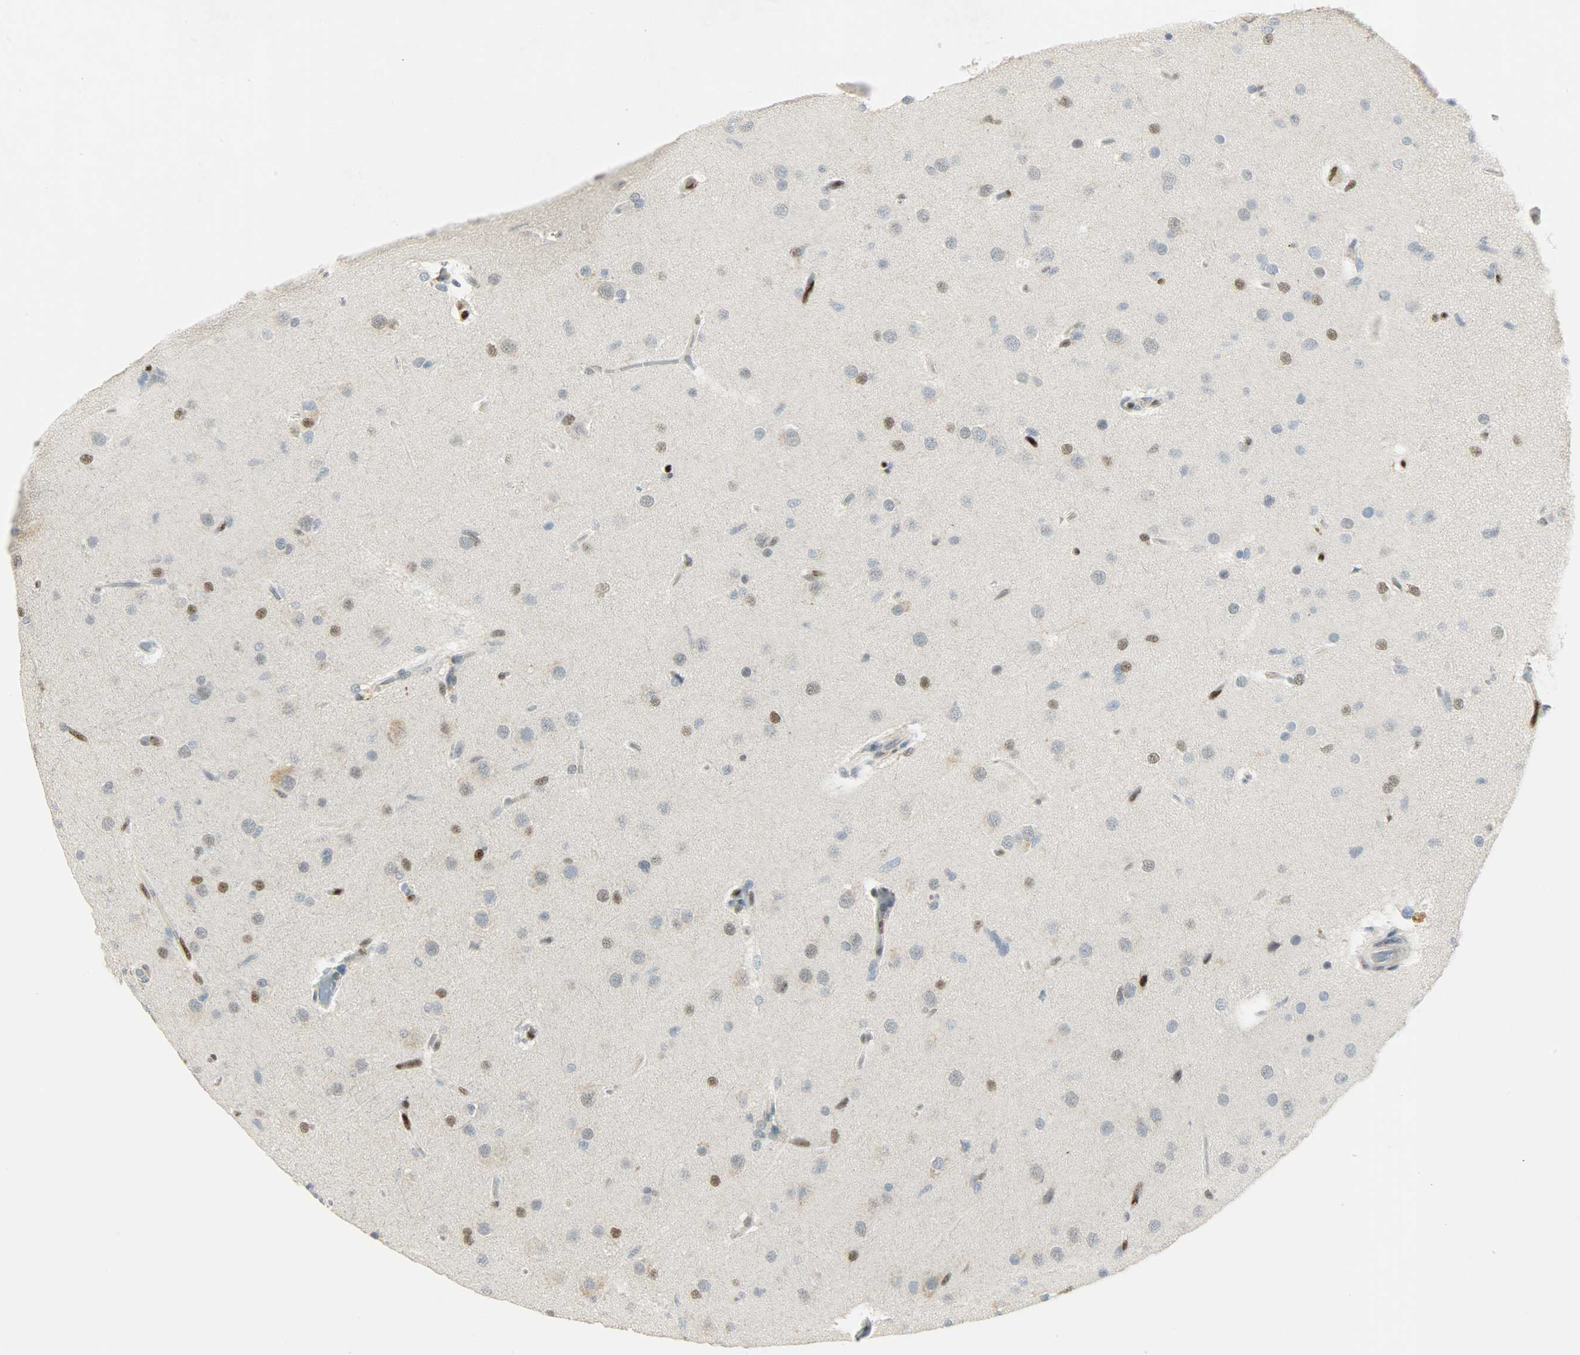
{"staining": {"intensity": "moderate", "quantity": "<25%", "location": "nuclear"}, "tissue": "glioma", "cell_type": "Tumor cells", "image_type": "cancer", "snomed": [{"axis": "morphology", "description": "Glioma, malignant, High grade"}, {"axis": "topography", "description": "Brain"}], "caption": "Protein staining of glioma tissue reveals moderate nuclear positivity in about <25% of tumor cells.", "gene": "PPARG", "patient": {"sex": "male", "age": 33}}